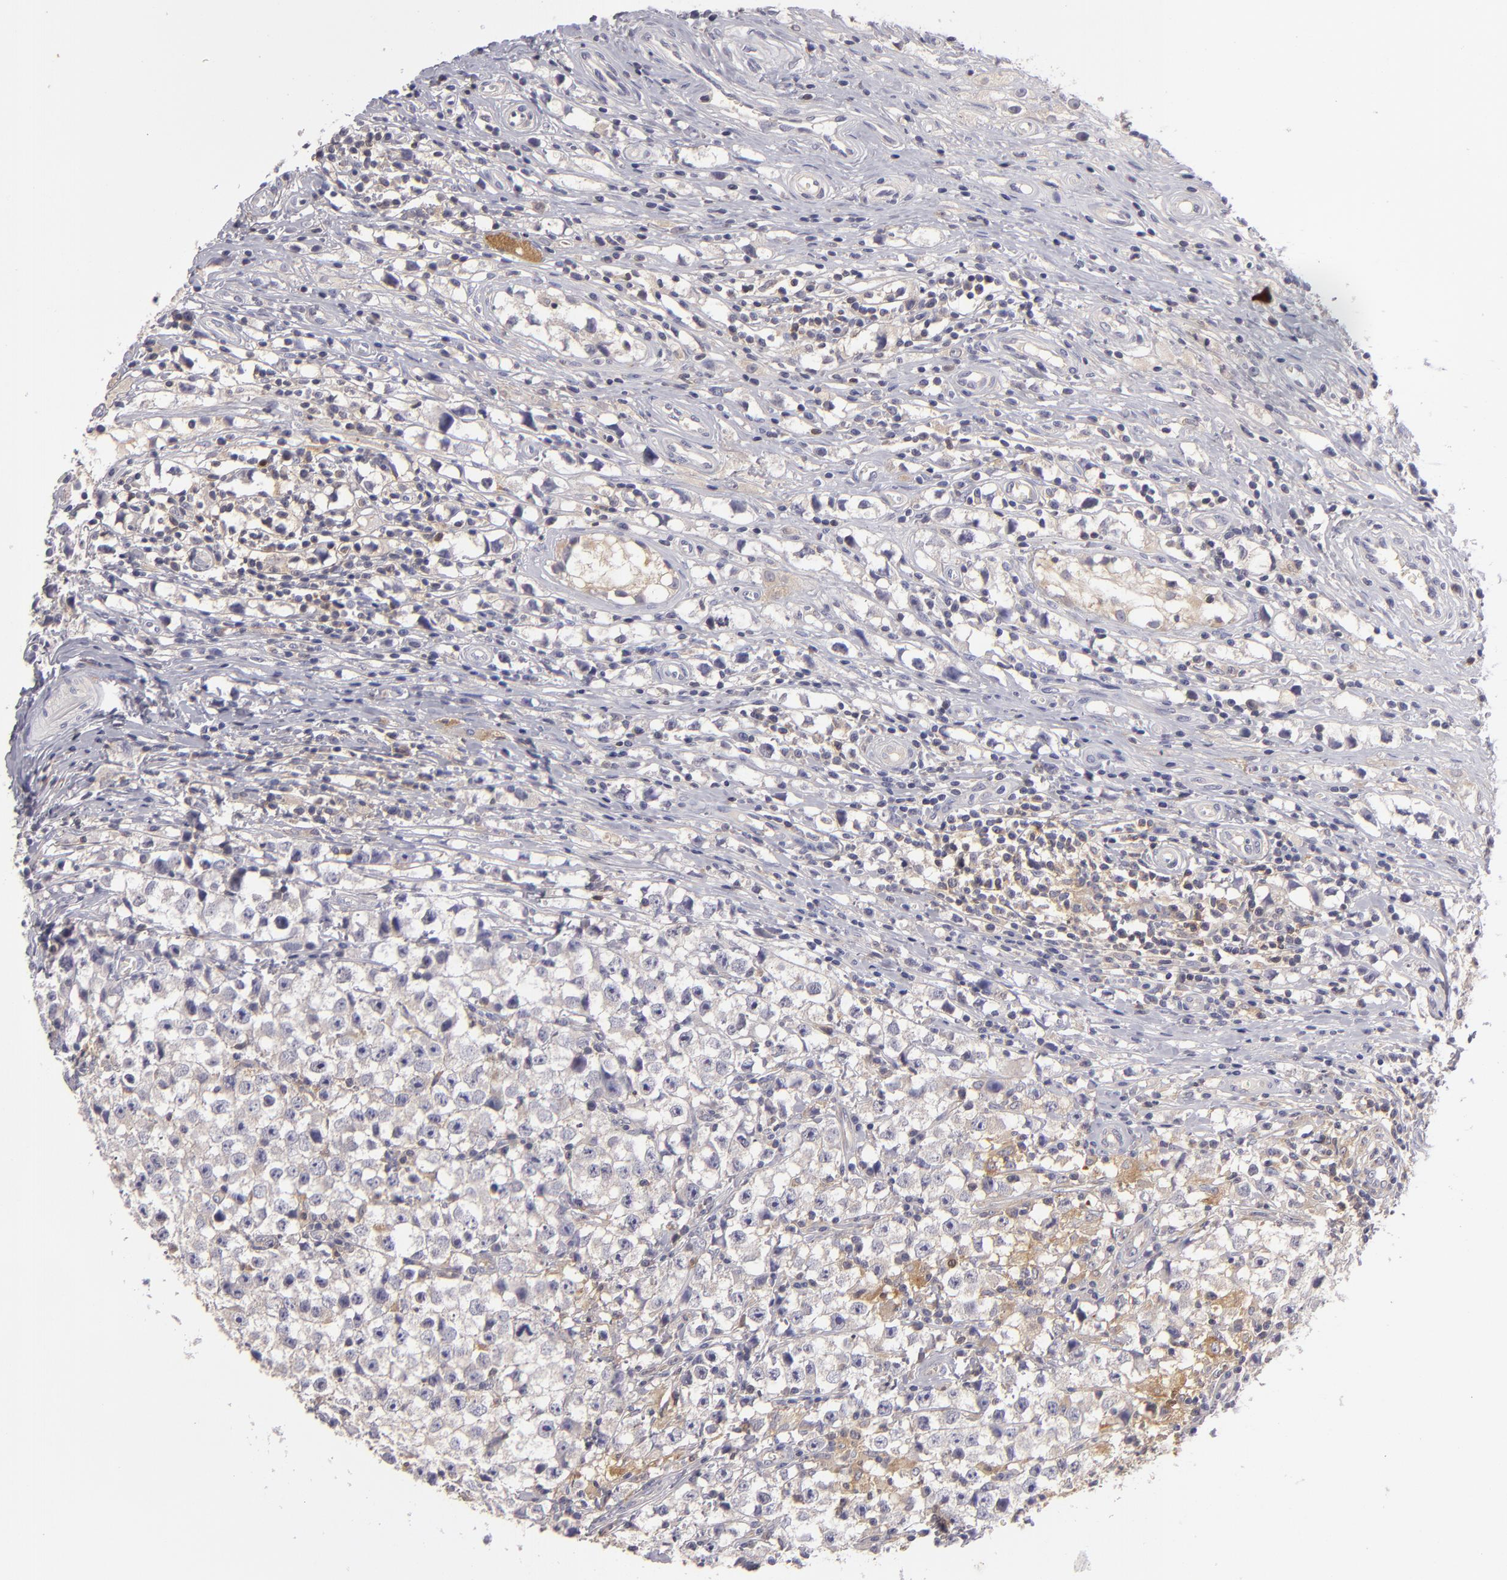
{"staining": {"intensity": "moderate", "quantity": "<25%", "location": "cytoplasmic/membranous"}, "tissue": "testis cancer", "cell_type": "Tumor cells", "image_type": "cancer", "snomed": [{"axis": "morphology", "description": "Seminoma, NOS"}, {"axis": "topography", "description": "Testis"}], "caption": "A micrograph of testis cancer stained for a protein shows moderate cytoplasmic/membranous brown staining in tumor cells. (IHC, brightfield microscopy, high magnification).", "gene": "MMP10", "patient": {"sex": "male", "age": 35}}